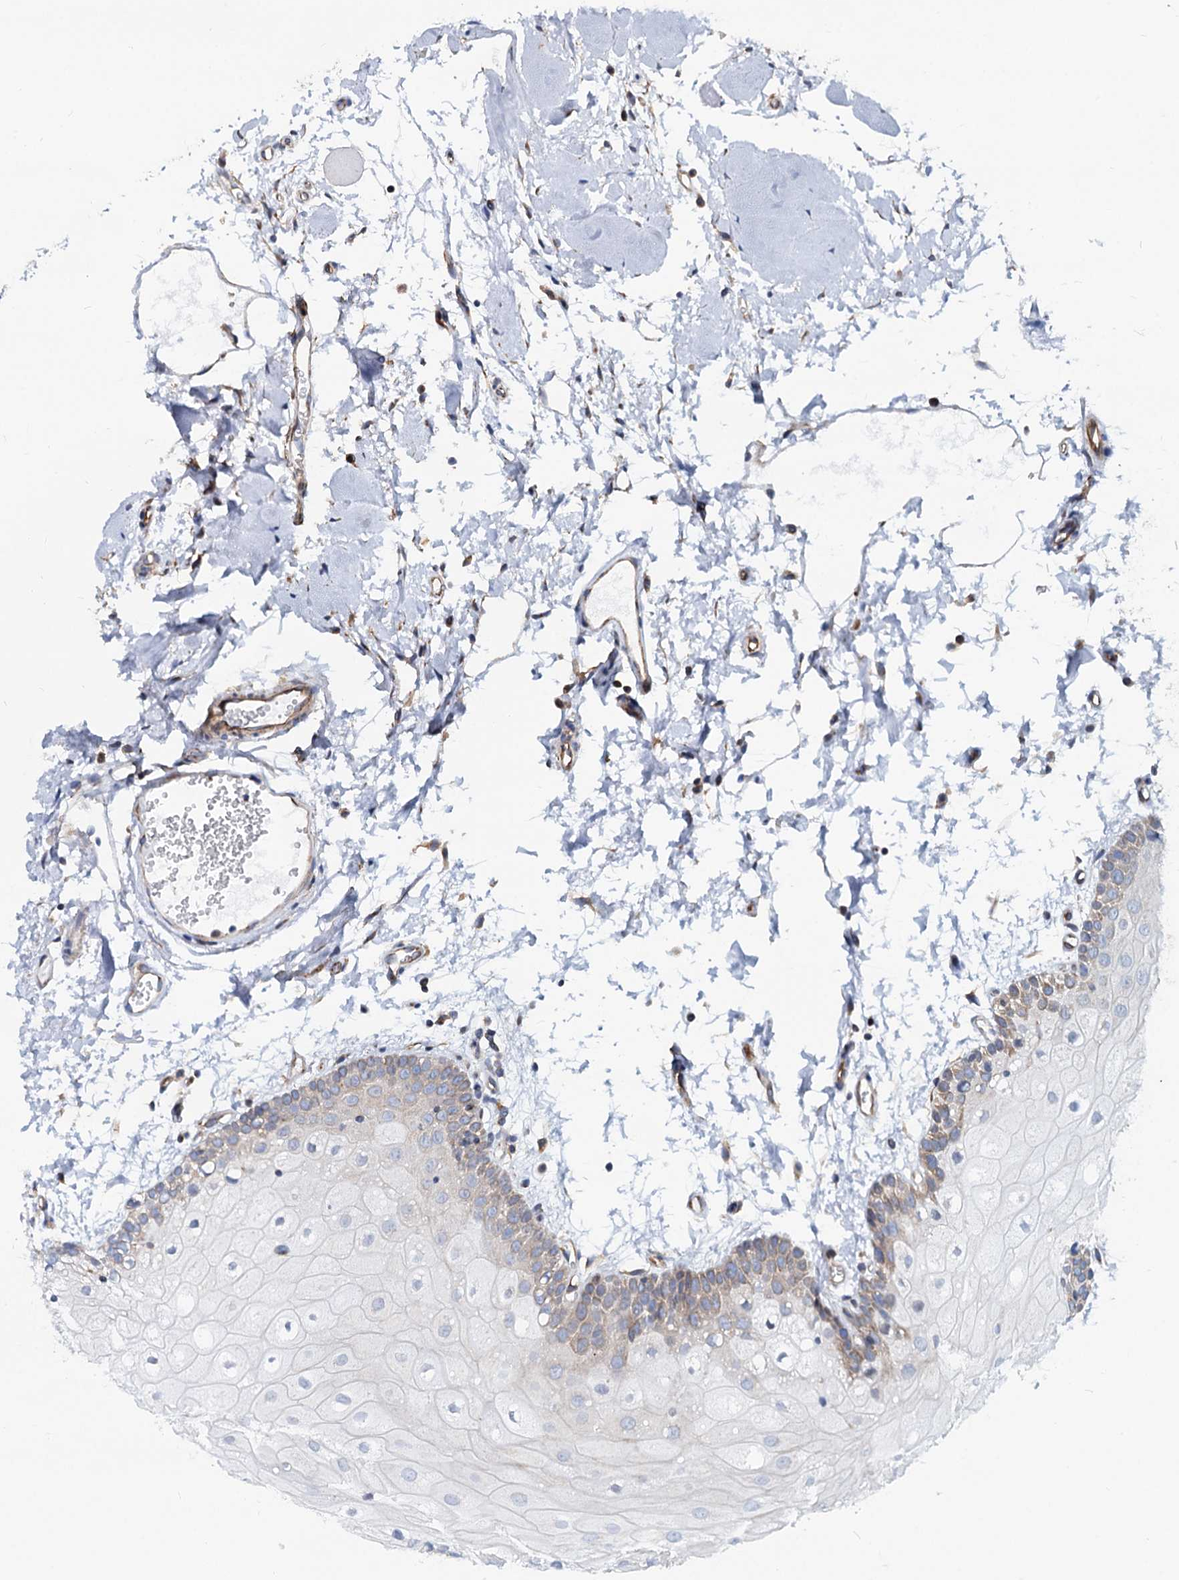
{"staining": {"intensity": "weak", "quantity": "<25%", "location": "cytoplasmic/membranous"}, "tissue": "oral mucosa", "cell_type": "Squamous epithelial cells", "image_type": "normal", "snomed": [{"axis": "morphology", "description": "Normal tissue, NOS"}, {"axis": "topography", "description": "Oral tissue"}, {"axis": "topography", "description": "Tounge, NOS"}], "caption": "Immunohistochemical staining of benign oral mucosa displays no significant expression in squamous epithelial cells.", "gene": "PSEN1", "patient": {"sex": "female", "age": 73}}